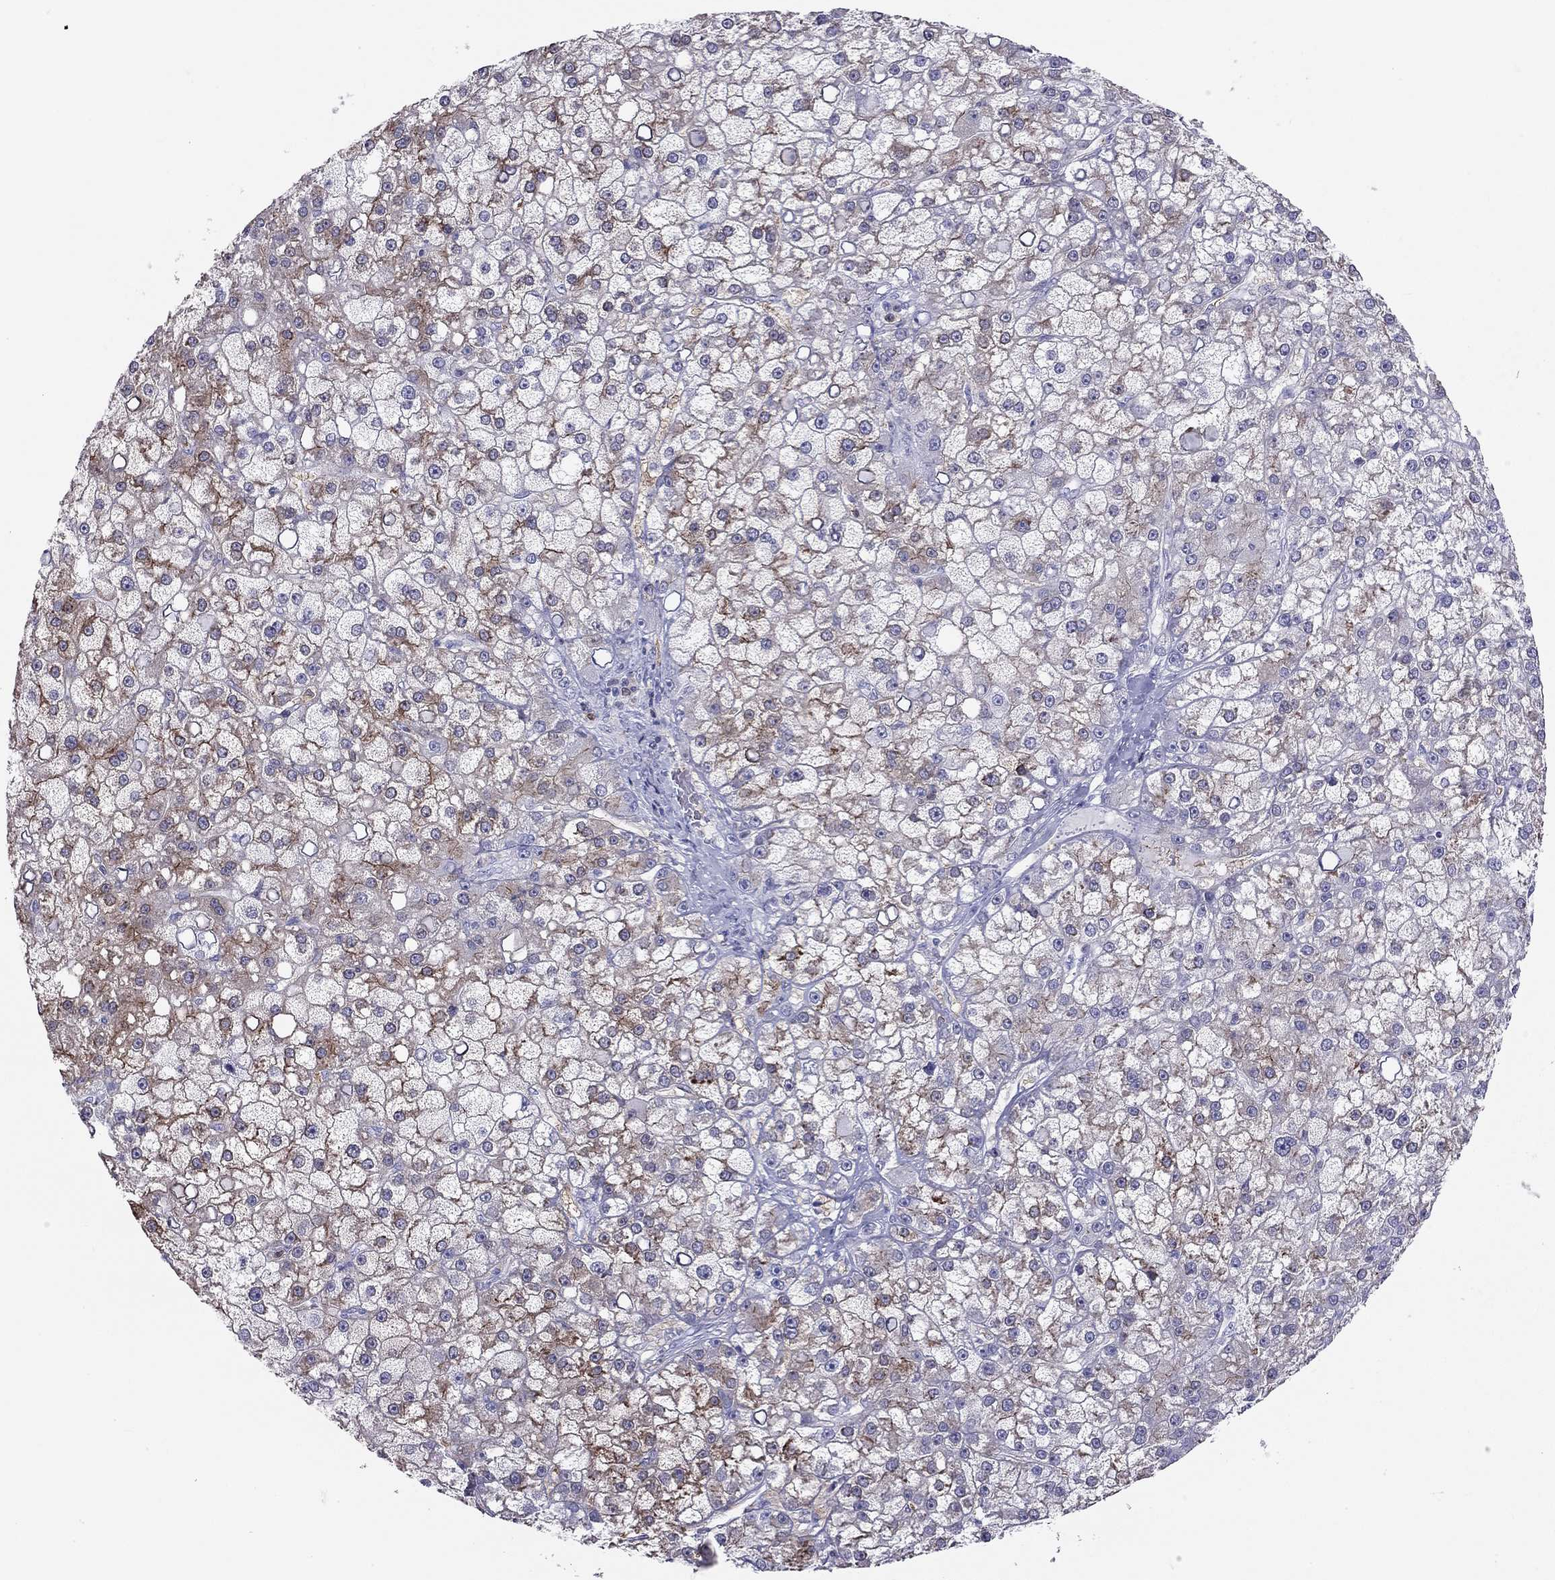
{"staining": {"intensity": "moderate", "quantity": "25%-75%", "location": "cytoplasmic/membranous"}, "tissue": "liver cancer", "cell_type": "Tumor cells", "image_type": "cancer", "snomed": [{"axis": "morphology", "description": "Carcinoma, Hepatocellular, NOS"}, {"axis": "topography", "description": "Liver"}], "caption": "Liver cancer (hepatocellular carcinoma) tissue demonstrates moderate cytoplasmic/membranous positivity in about 25%-75% of tumor cells The staining is performed using DAB brown chromogen to label protein expression. The nuclei are counter-stained blue using hematoxylin.", "gene": "SH2D2A", "patient": {"sex": "male", "age": 67}}